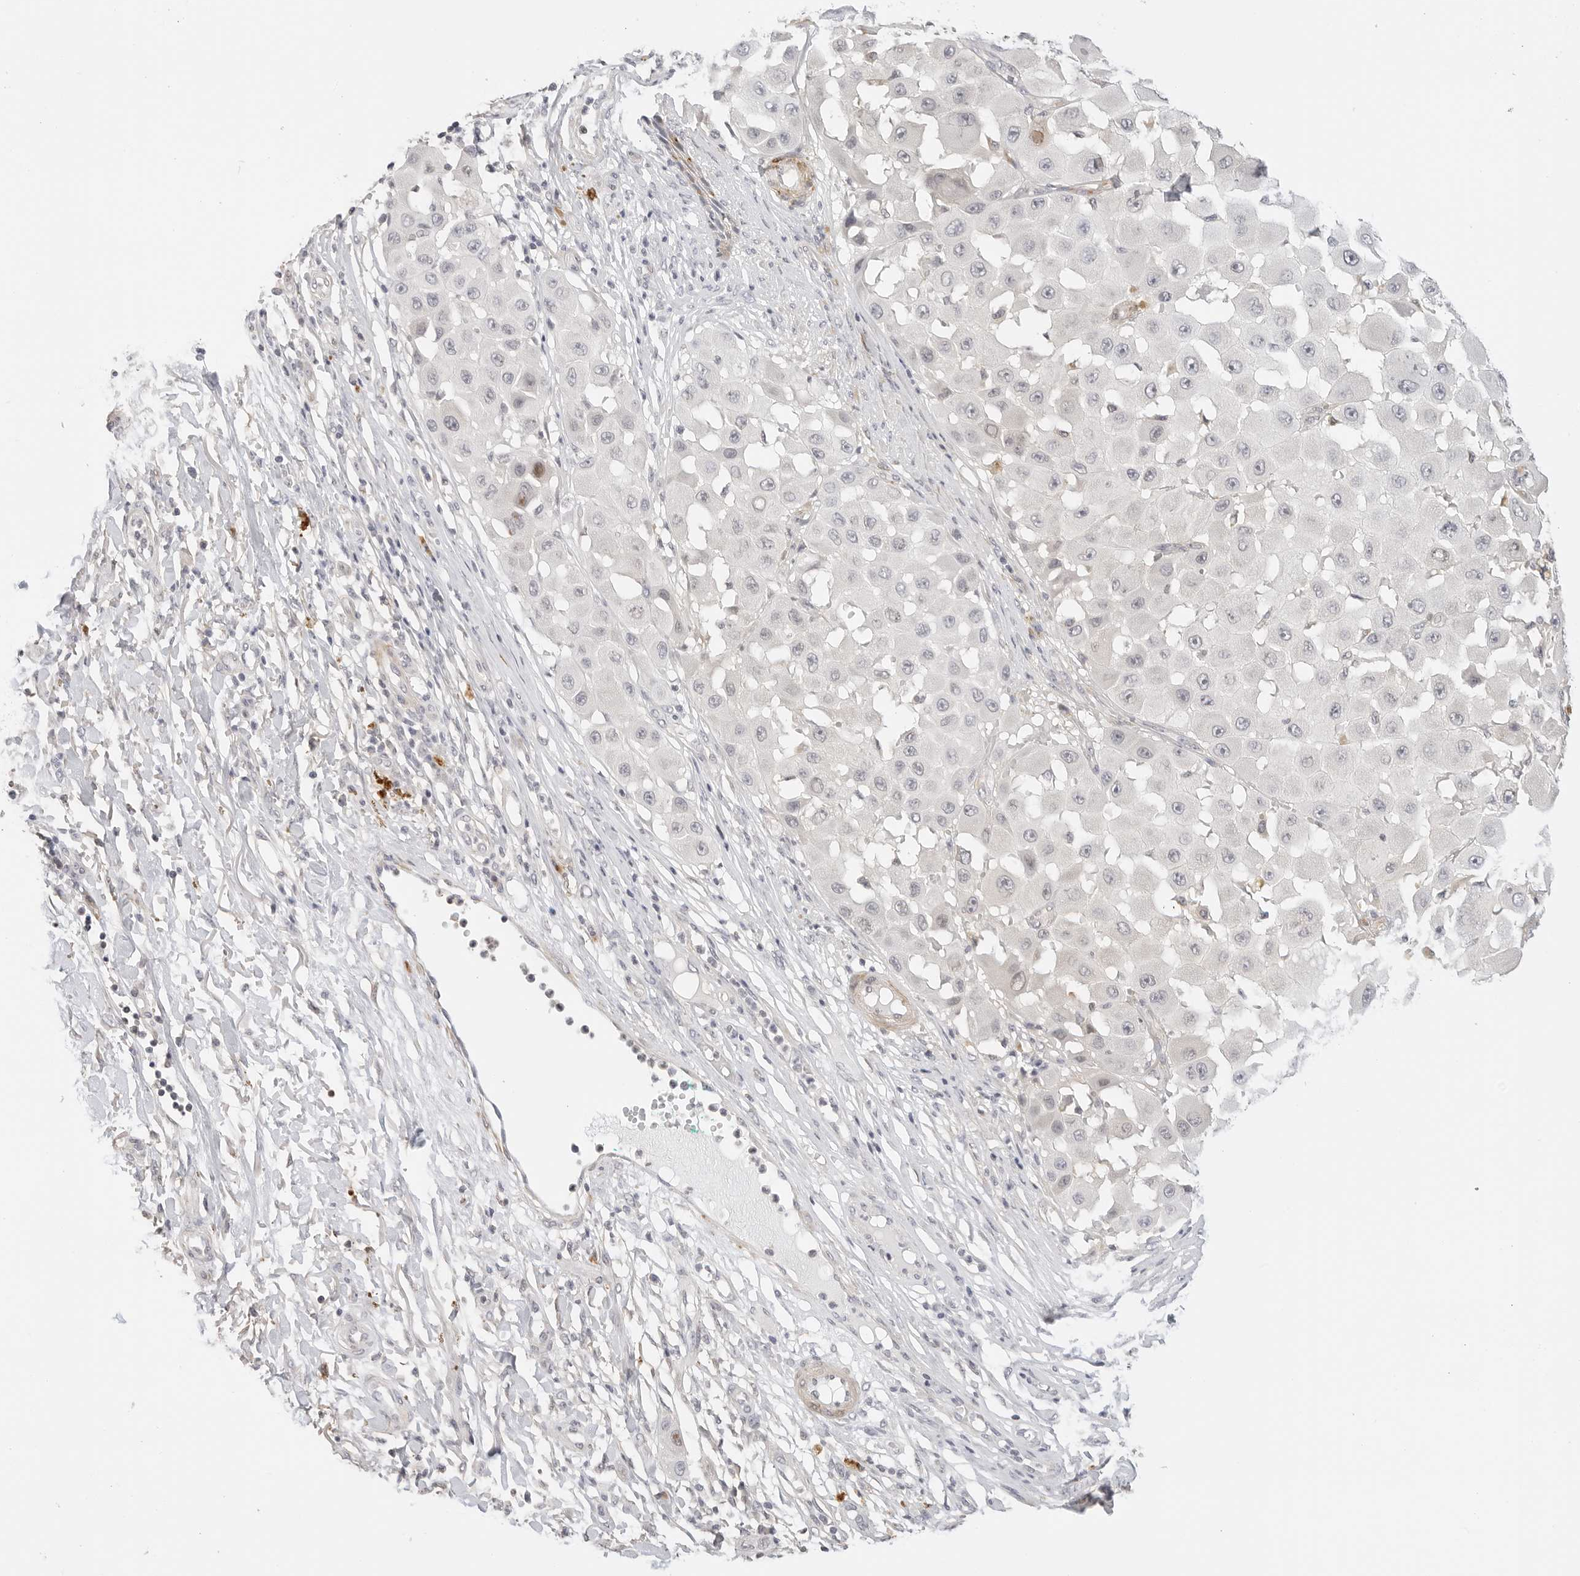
{"staining": {"intensity": "weak", "quantity": "<25%", "location": "cytoplasmic/membranous"}, "tissue": "melanoma", "cell_type": "Tumor cells", "image_type": "cancer", "snomed": [{"axis": "morphology", "description": "Malignant melanoma, NOS"}, {"axis": "topography", "description": "Skin"}], "caption": "An immunohistochemistry (IHC) photomicrograph of malignant melanoma is shown. There is no staining in tumor cells of malignant melanoma.", "gene": "PCDH19", "patient": {"sex": "female", "age": 81}}